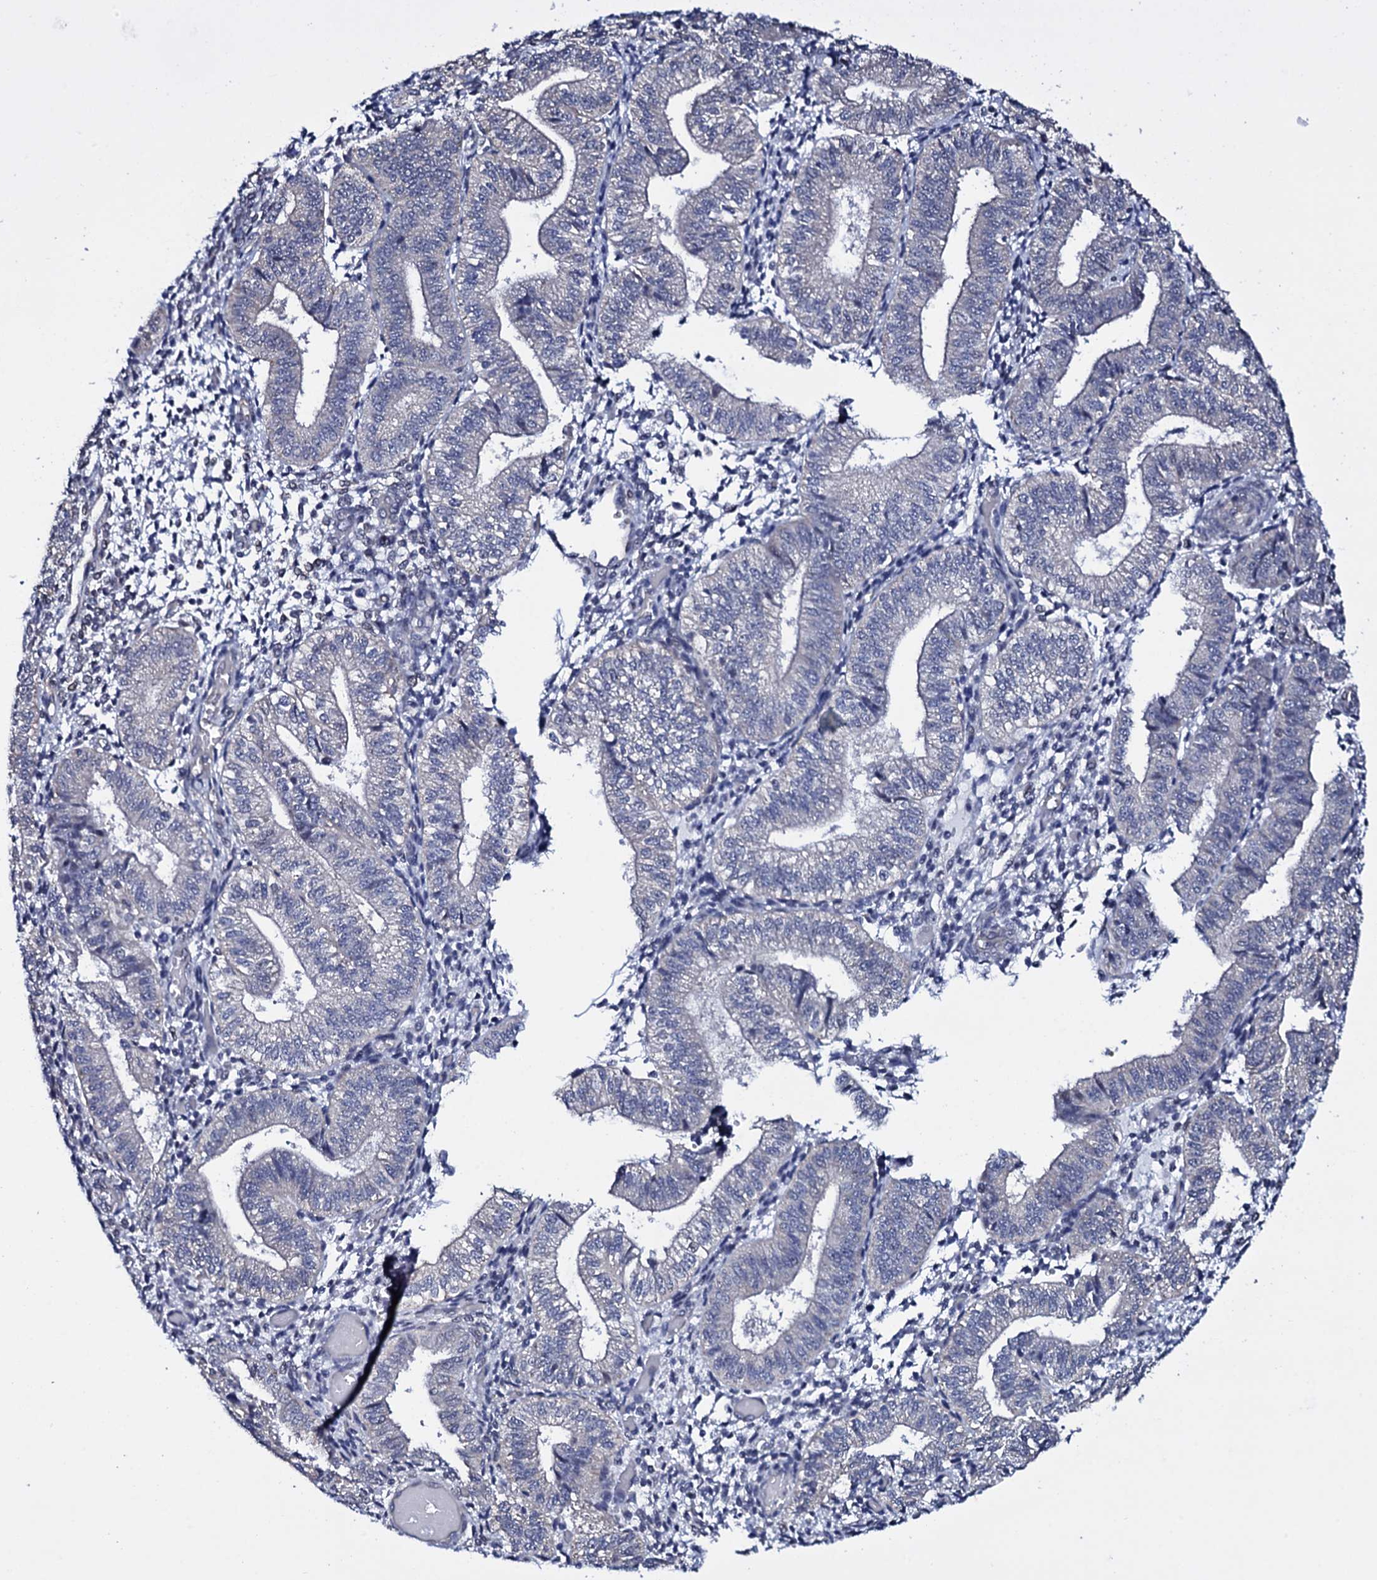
{"staining": {"intensity": "negative", "quantity": "none", "location": "none"}, "tissue": "endometrium", "cell_type": "Cells in endometrial stroma", "image_type": "normal", "snomed": [{"axis": "morphology", "description": "Normal tissue, NOS"}, {"axis": "topography", "description": "Endometrium"}], "caption": "This is an immunohistochemistry (IHC) photomicrograph of unremarkable human endometrium. There is no staining in cells in endometrial stroma.", "gene": "GAREM1", "patient": {"sex": "female", "age": 34}}